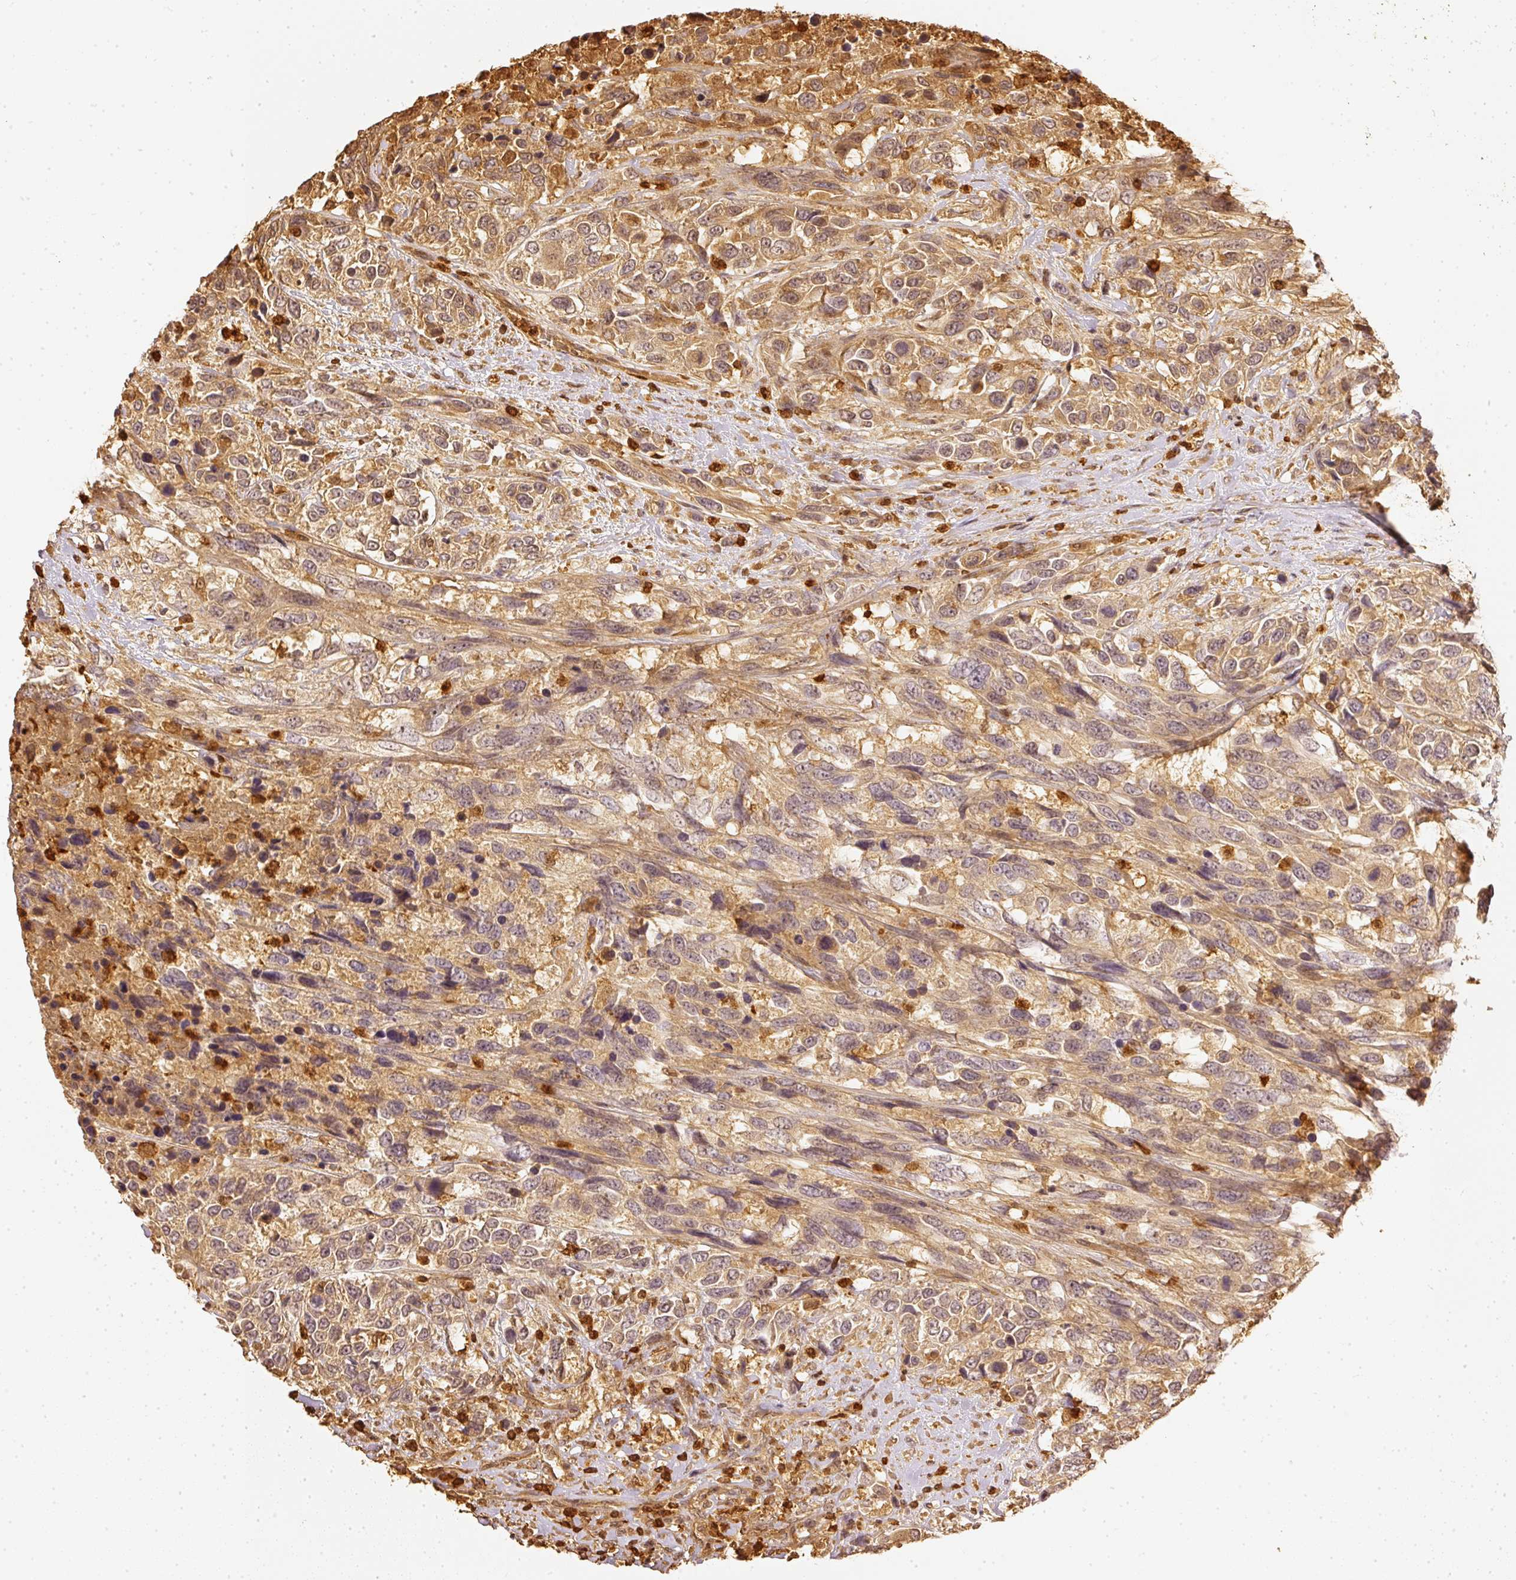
{"staining": {"intensity": "moderate", "quantity": ">75%", "location": "cytoplasmic/membranous"}, "tissue": "urothelial cancer", "cell_type": "Tumor cells", "image_type": "cancer", "snomed": [{"axis": "morphology", "description": "Urothelial carcinoma, High grade"}, {"axis": "topography", "description": "Urinary bladder"}], "caption": "Immunohistochemistry (IHC) of human urothelial cancer shows medium levels of moderate cytoplasmic/membranous expression in approximately >75% of tumor cells.", "gene": "PFN1", "patient": {"sex": "female", "age": 70}}